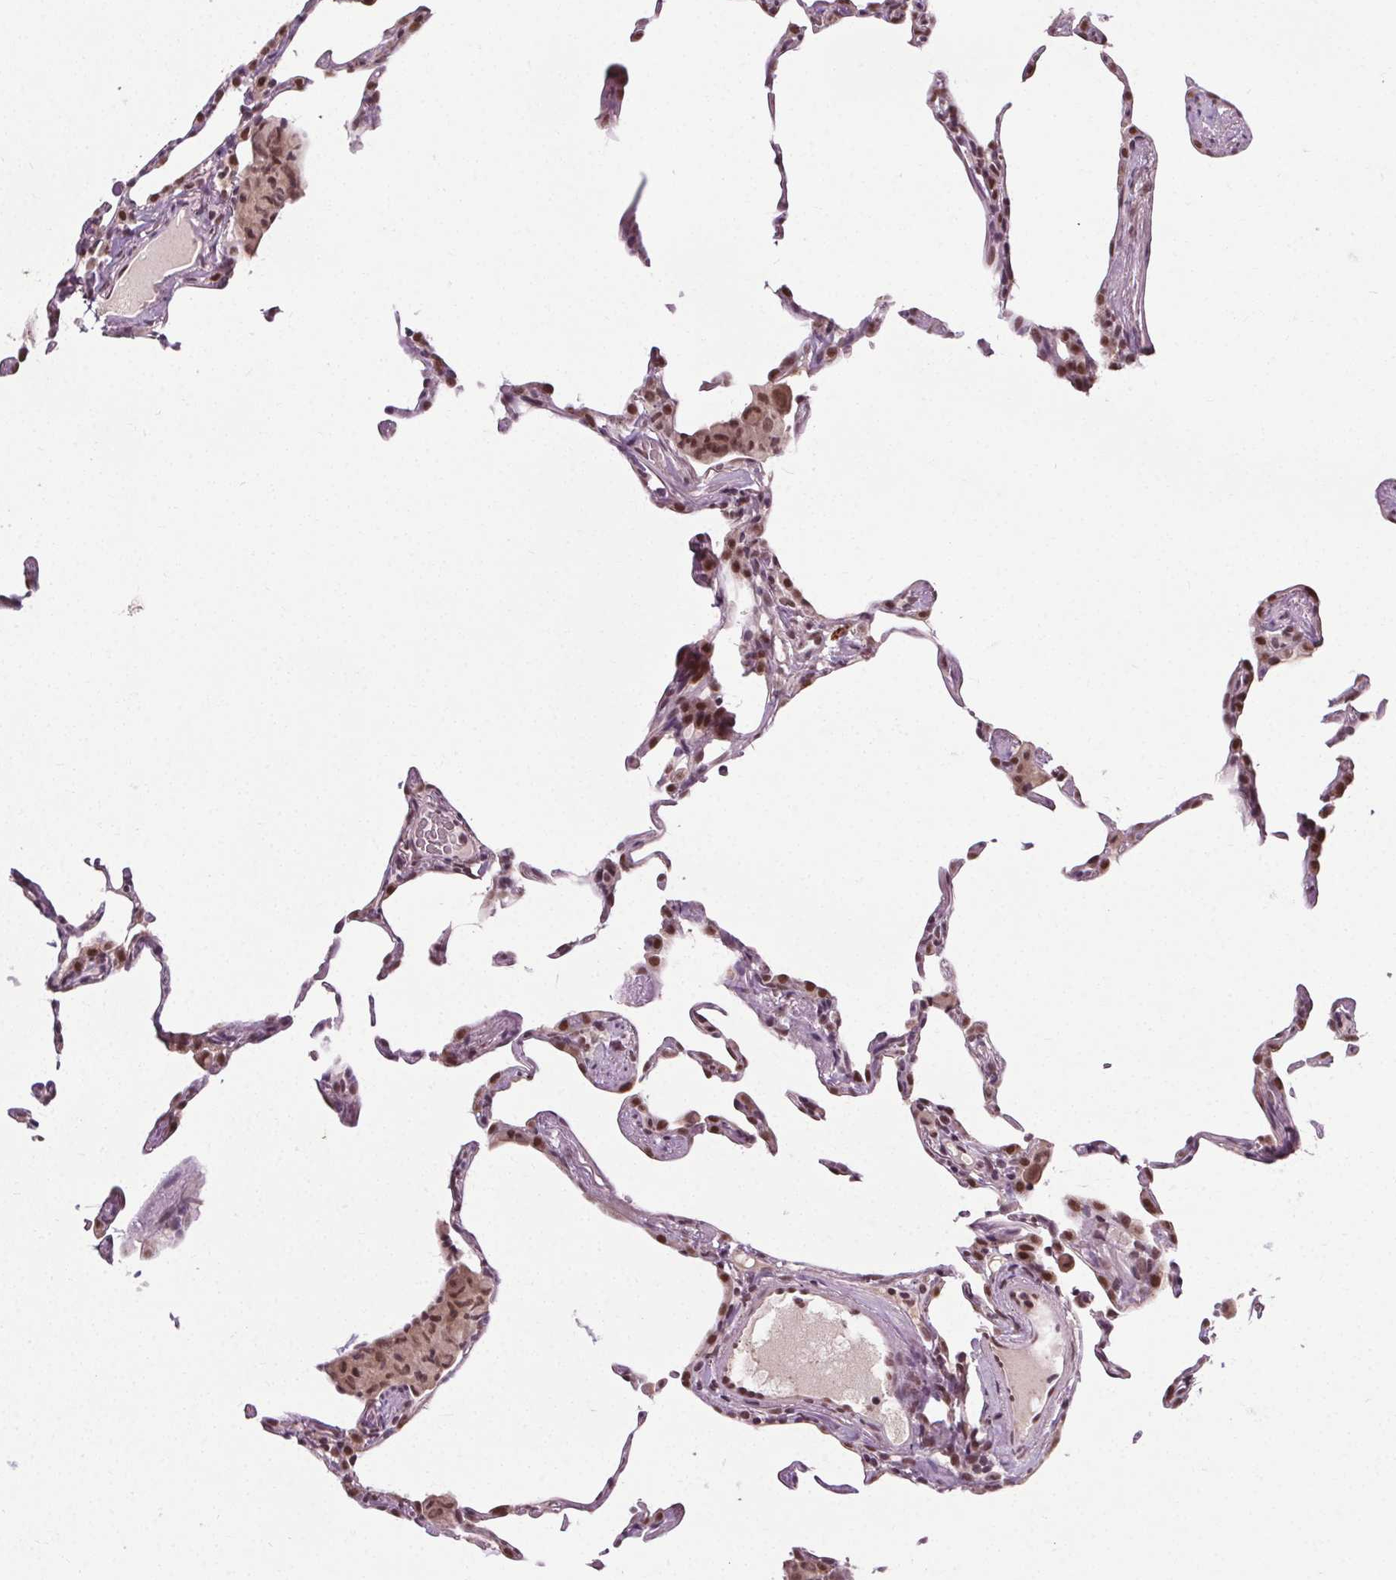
{"staining": {"intensity": "moderate", "quantity": "25%-75%", "location": "nuclear"}, "tissue": "lung", "cell_type": "Alveolar cells", "image_type": "normal", "snomed": [{"axis": "morphology", "description": "Normal tissue, NOS"}, {"axis": "topography", "description": "Lung"}], "caption": "Immunohistochemistry (IHC) histopathology image of benign human lung stained for a protein (brown), which exhibits medium levels of moderate nuclear staining in approximately 25%-75% of alveolar cells.", "gene": "MED6", "patient": {"sex": "female", "age": 57}}